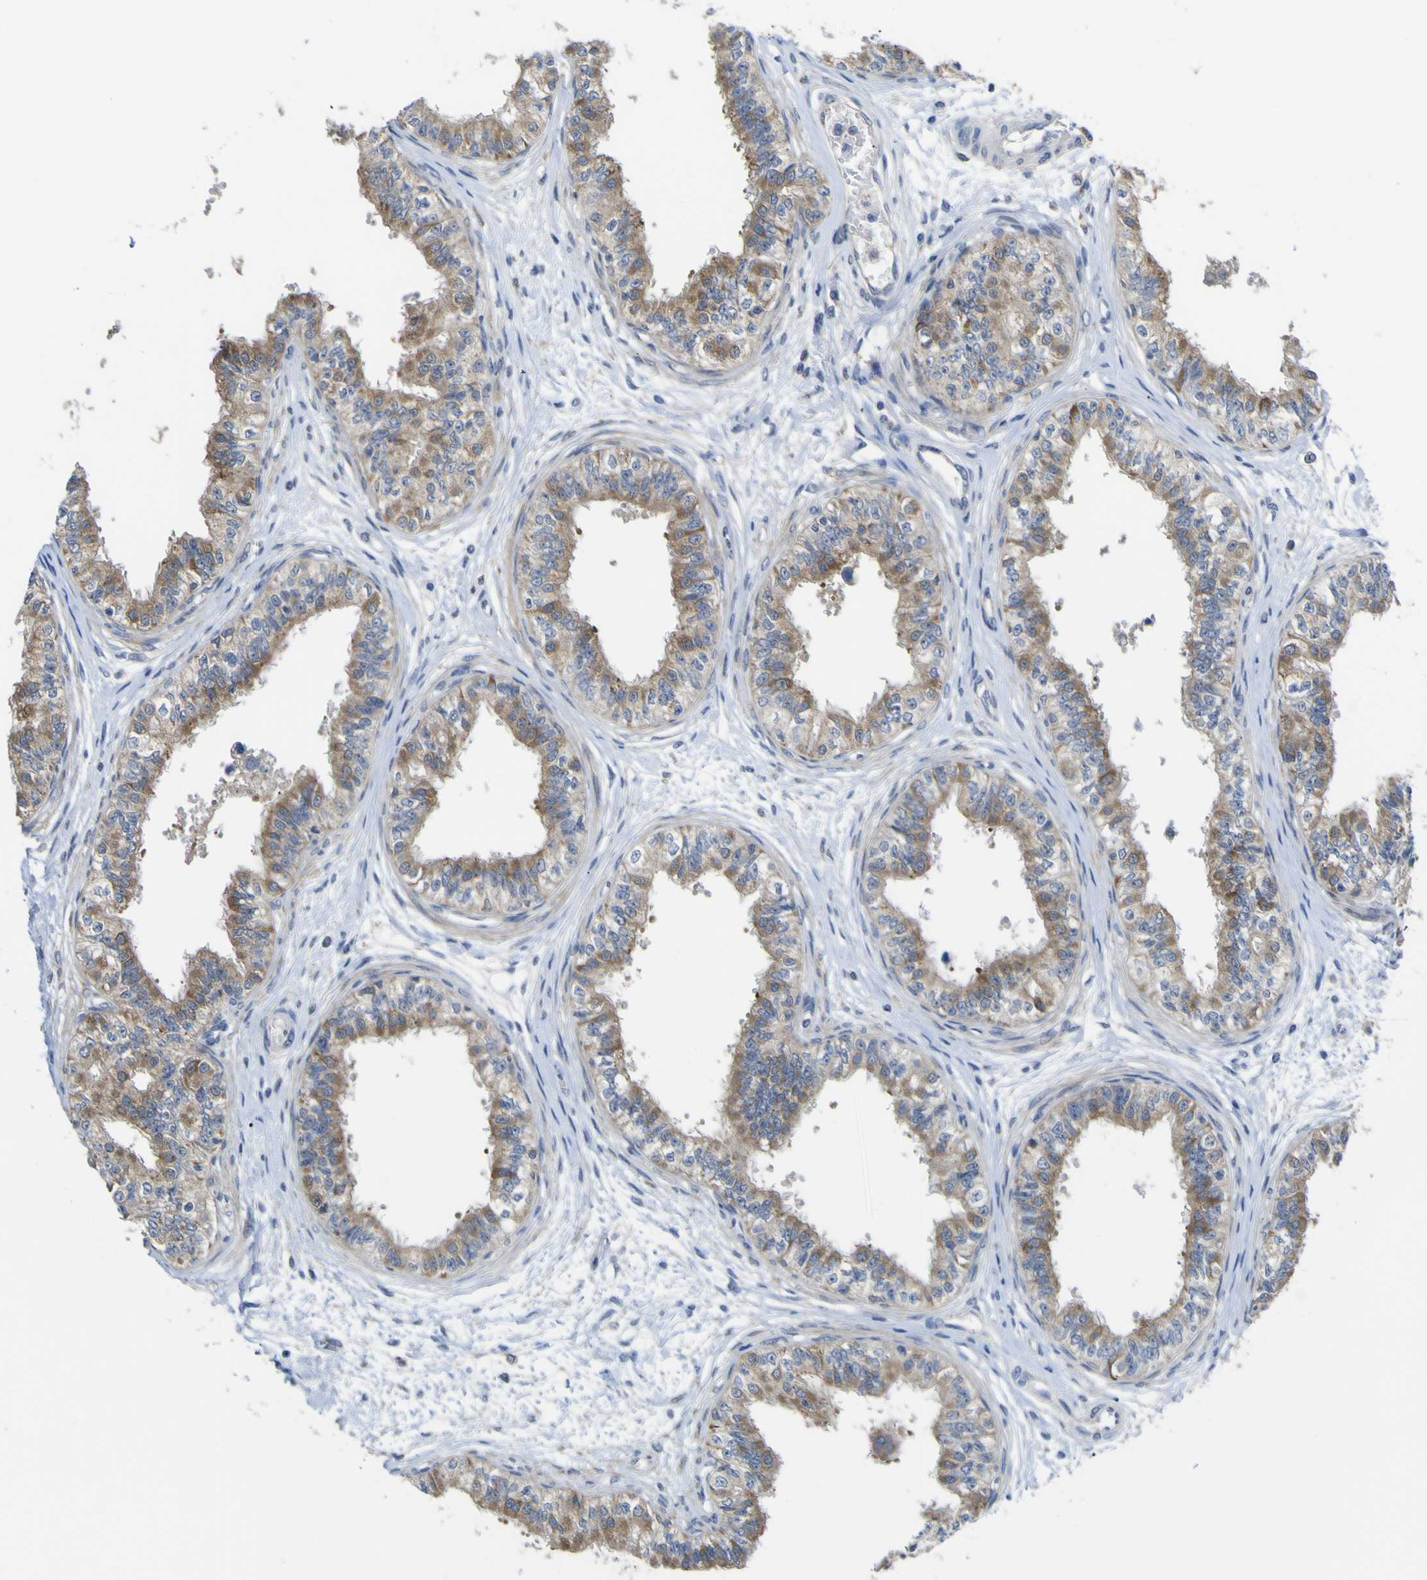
{"staining": {"intensity": "moderate", "quantity": ">75%", "location": "cytoplasmic/membranous"}, "tissue": "epididymis", "cell_type": "Glandular cells", "image_type": "normal", "snomed": [{"axis": "morphology", "description": "Normal tissue, NOS"}, {"axis": "morphology", "description": "Adenocarcinoma, metastatic, NOS"}, {"axis": "topography", "description": "Testis"}, {"axis": "topography", "description": "Epididymis"}], "caption": "This is a photomicrograph of immunohistochemistry staining of unremarkable epididymis, which shows moderate positivity in the cytoplasmic/membranous of glandular cells.", "gene": "TNFRSF11A", "patient": {"sex": "male", "age": 26}}